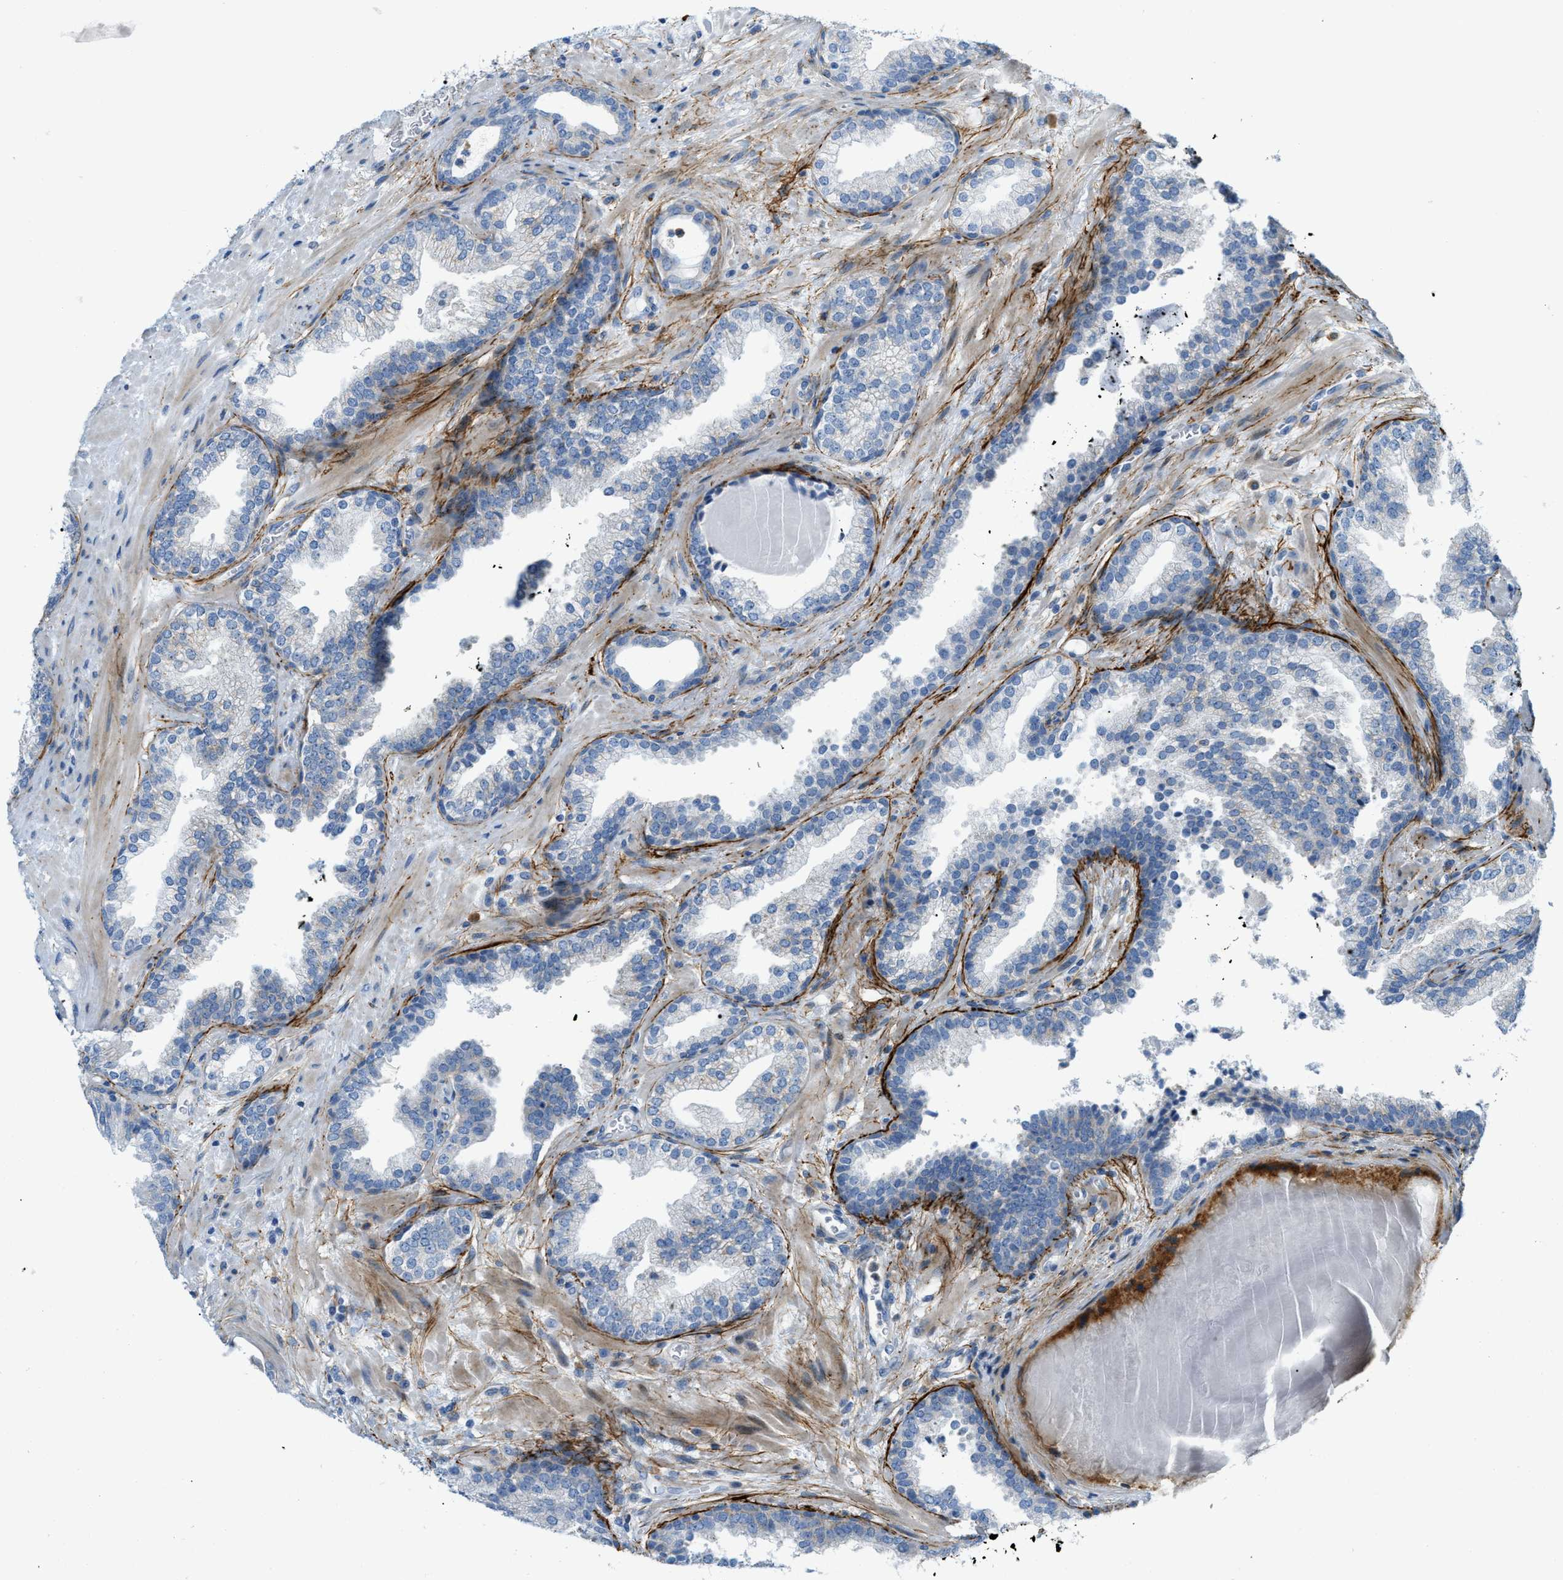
{"staining": {"intensity": "weak", "quantity": ">75%", "location": "cytoplasmic/membranous"}, "tissue": "prostate cancer", "cell_type": "Tumor cells", "image_type": "cancer", "snomed": [{"axis": "morphology", "description": "Adenocarcinoma, Low grade"}, {"axis": "topography", "description": "Prostate"}], "caption": "Protein expression analysis of human prostate cancer reveals weak cytoplasmic/membranous expression in approximately >75% of tumor cells. Immunohistochemistry stains the protein of interest in brown and the nuclei are stained blue.", "gene": "LMBRD1", "patient": {"sex": "male", "age": 65}}